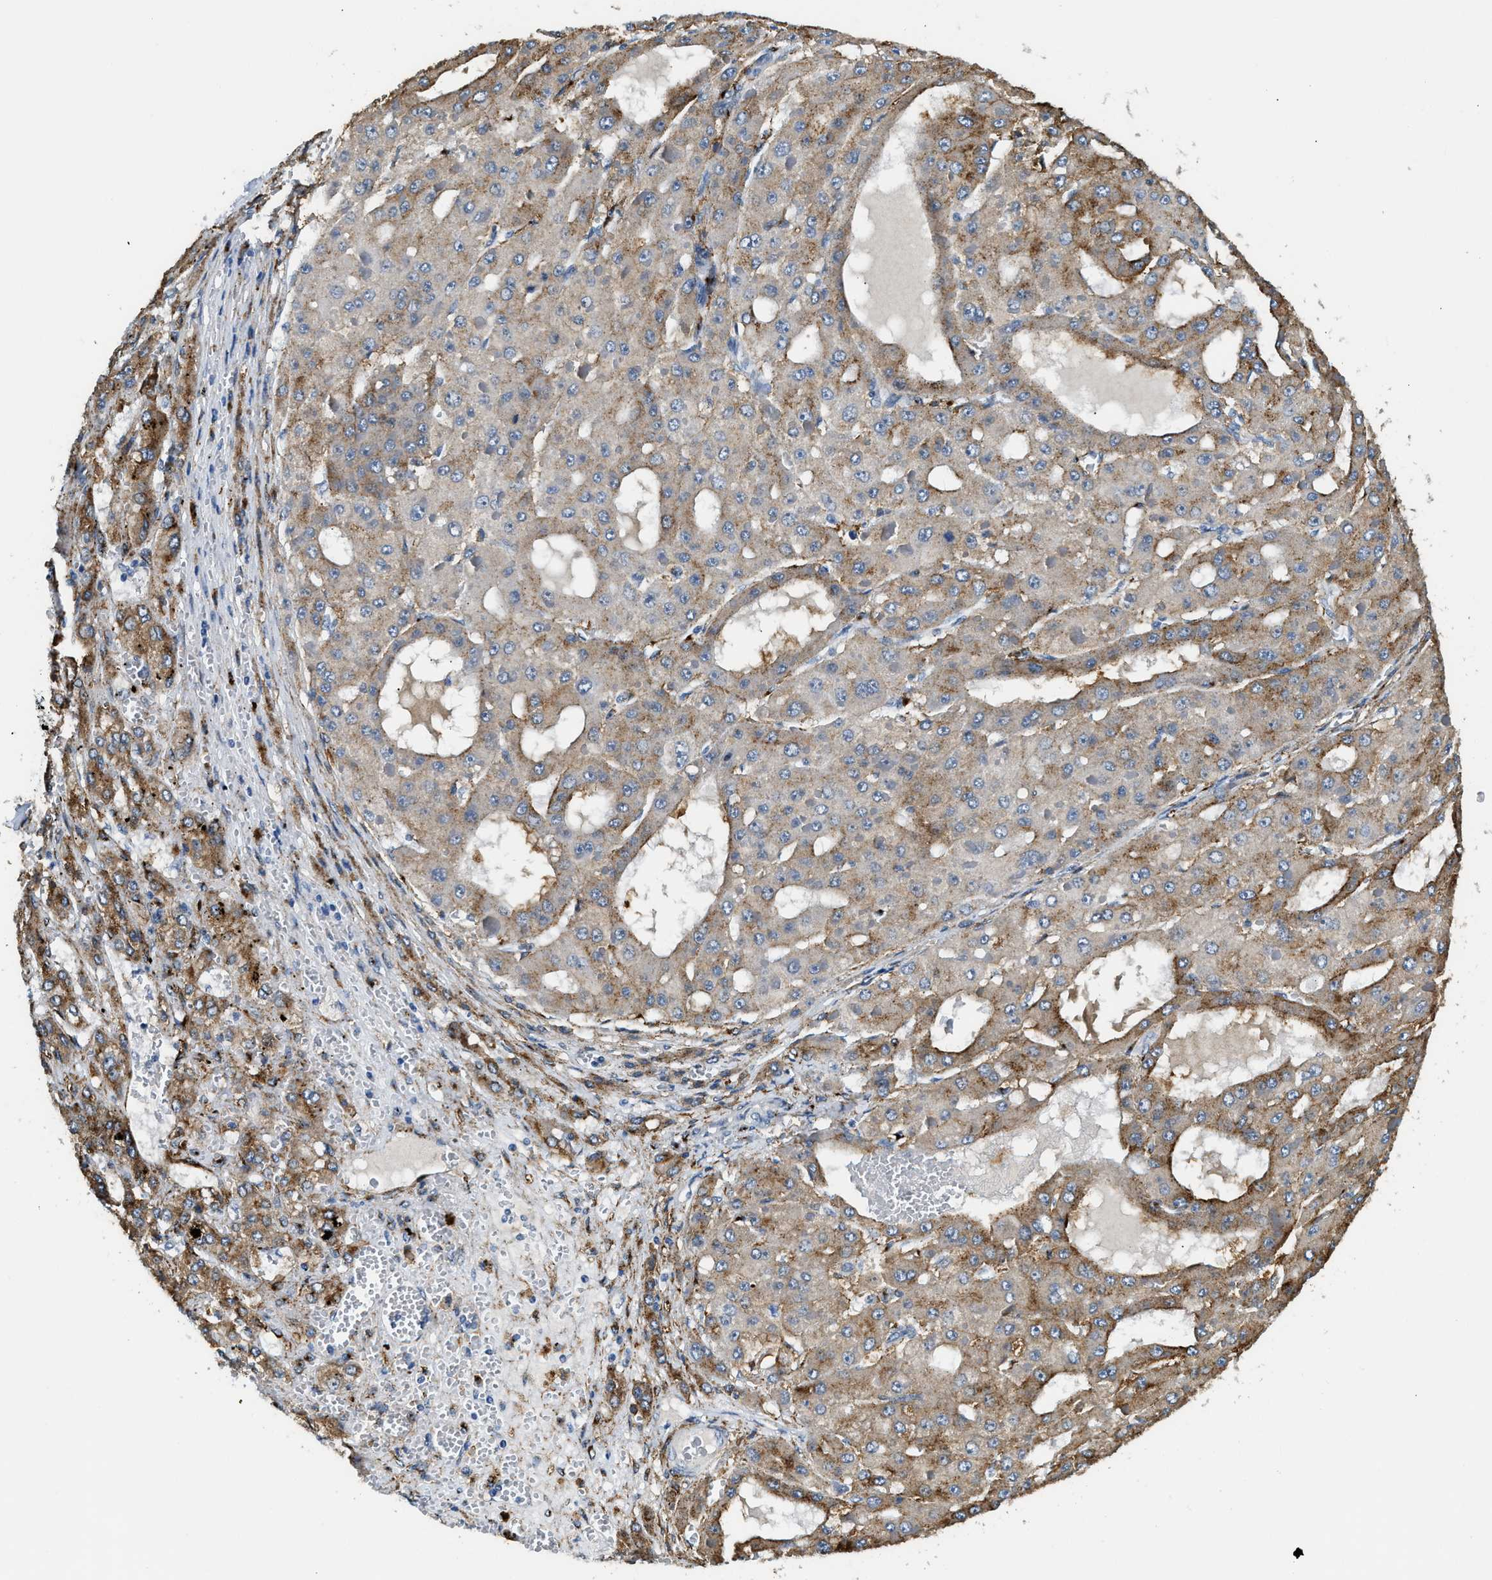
{"staining": {"intensity": "moderate", "quantity": "25%-75%", "location": "cytoplasmic/membranous"}, "tissue": "liver cancer", "cell_type": "Tumor cells", "image_type": "cancer", "snomed": [{"axis": "morphology", "description": "Carcinoma, Hepatocellular, NOS"}, {"axis": "topography", "description": "Liver"}], "caption": "Moderate cytoplasmic/membranous protein staining is appreciated in about 25%-75% of tumor cells in liver cancer.", "gene": "LRP1", "patient": {"sex": "female", "age": 73}}